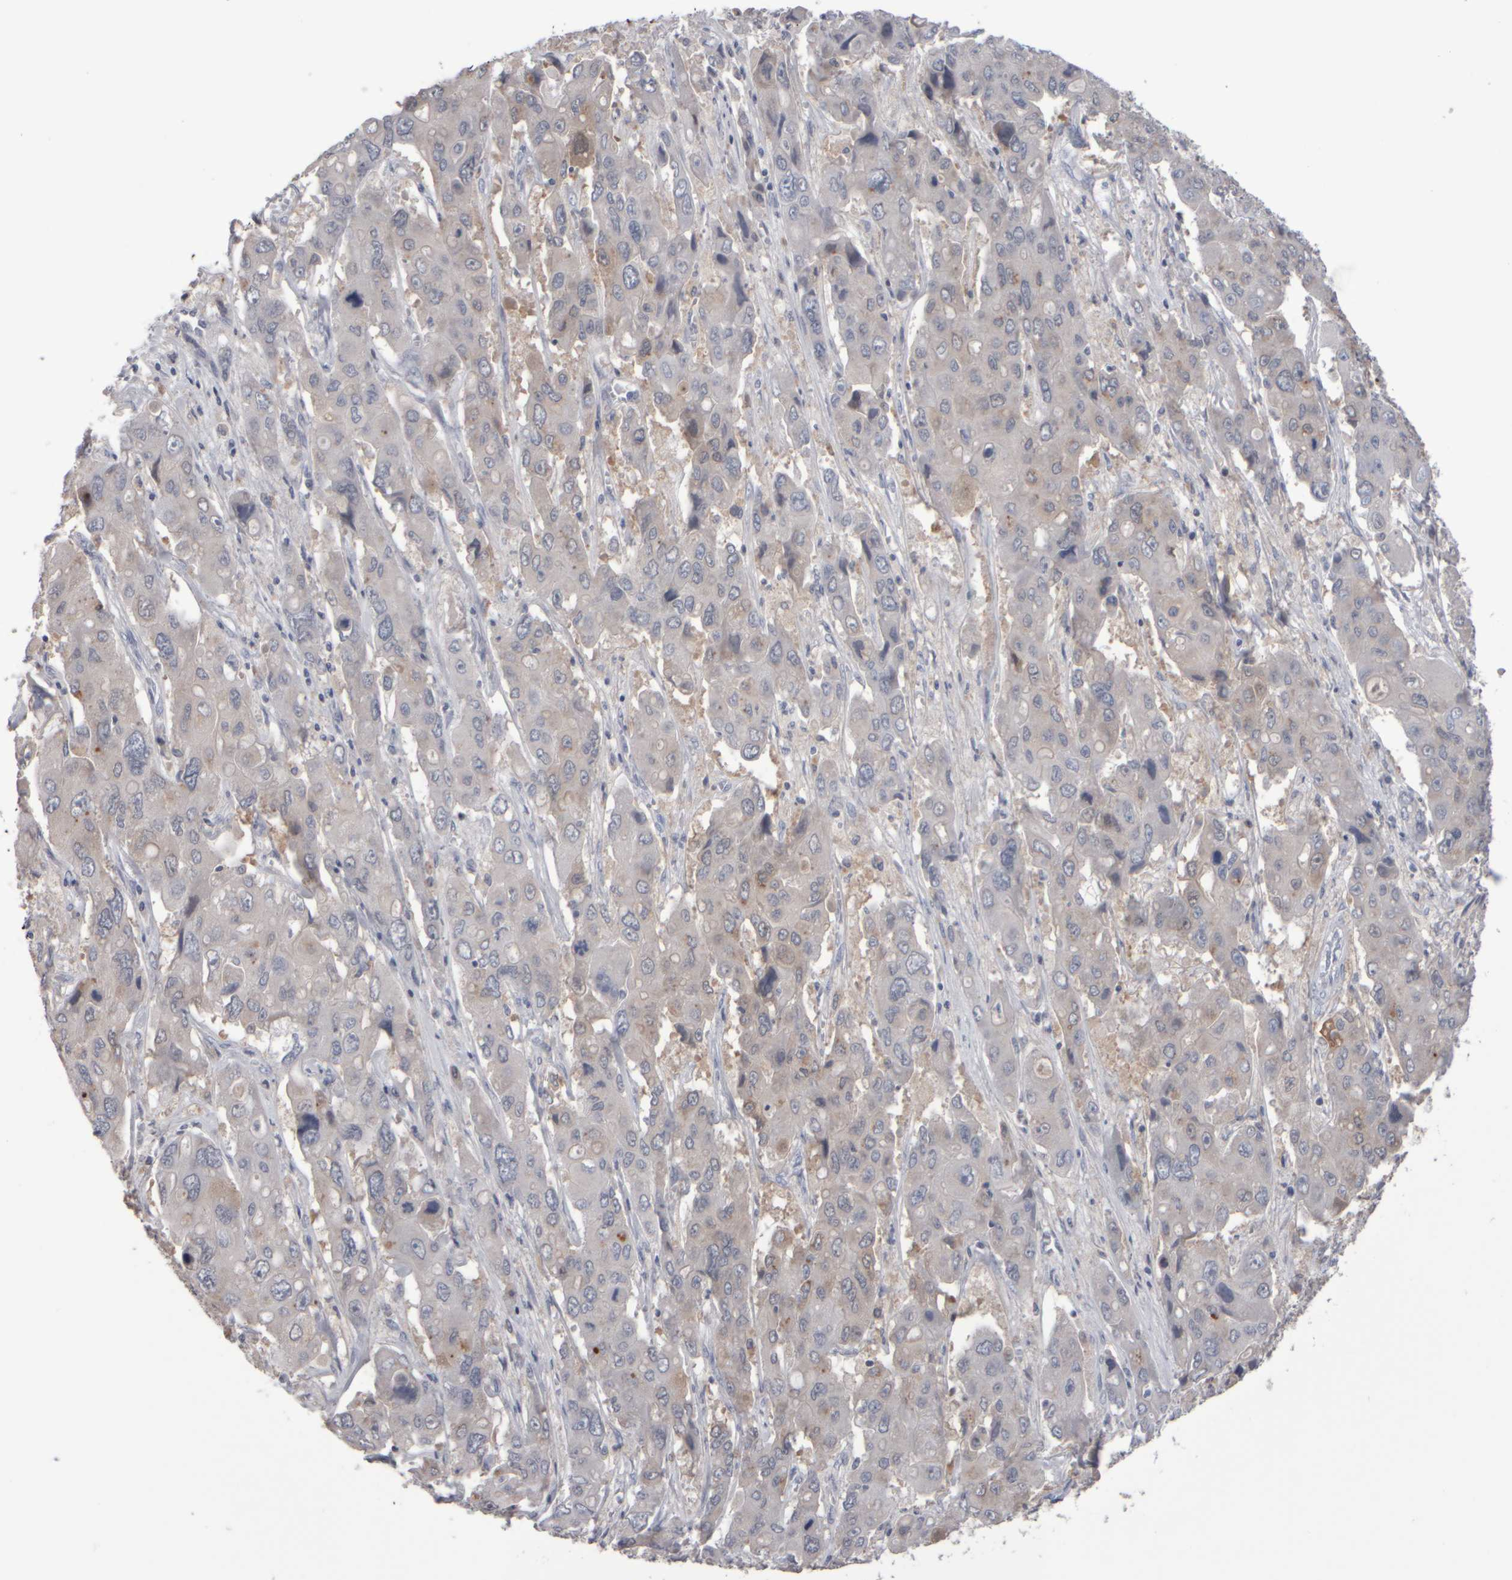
{"staining": {"intensity": "weak", "quantity": "<25%", "location": "cytoplasmic/membranous"}, "tissue": "liver cancer", "cell_type": "Tumor cells", "image_type": "cancer", "snomed": [{"axis": "morphology", "description": "Cholangiocarcinoma"}, {"axis": "topography", "description": "Liver"}], "caption": "Tumor cells show no significant staining in liver cancer (cholangiocarcinoma).", "gene": "EPHX2", "patient": {"sex": "male", "age": 67}}